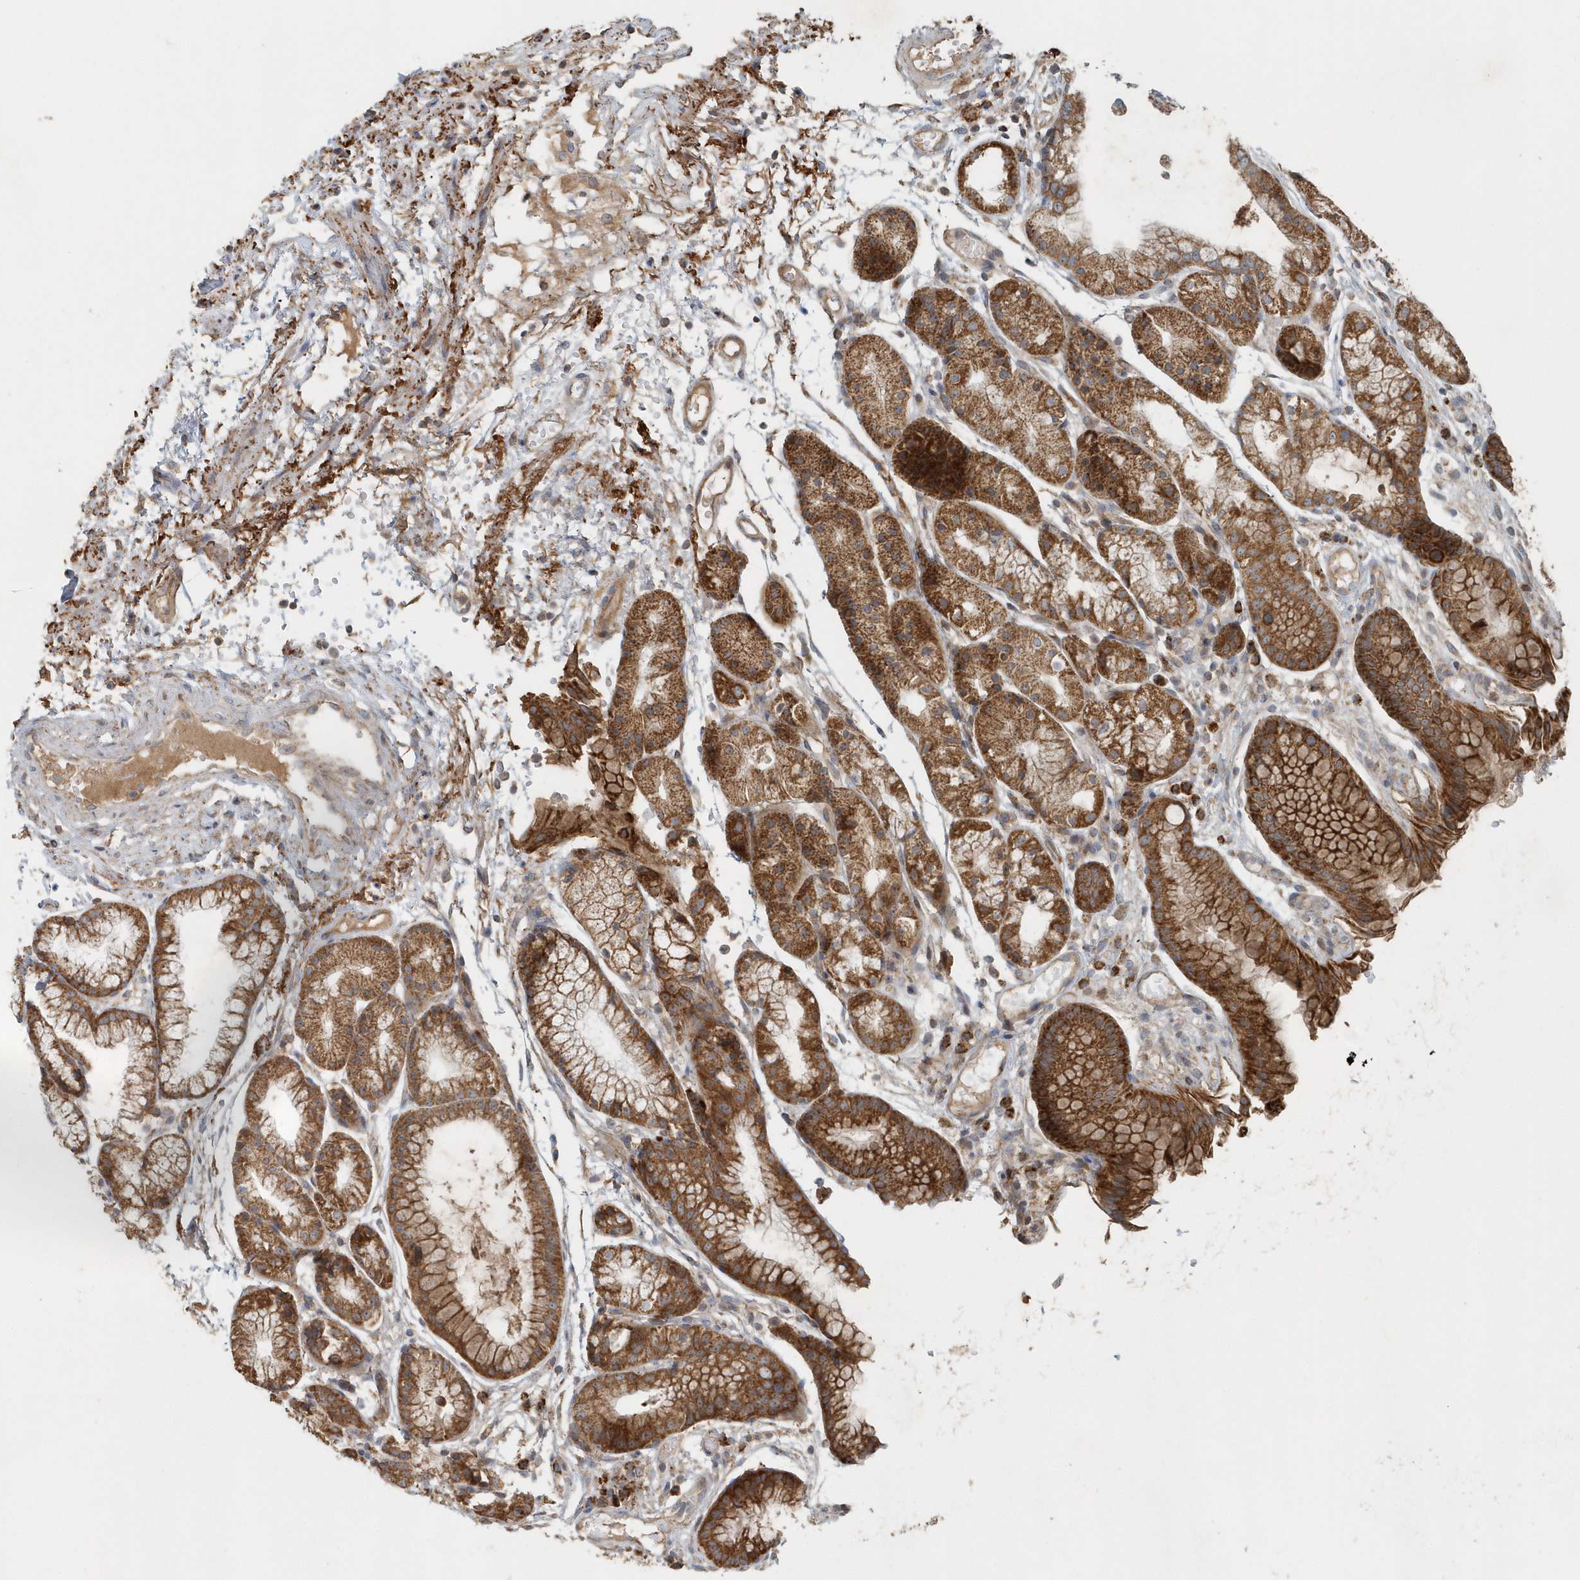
{"staining": {"intensity": "strong", "quantity": ">75%", "location": "cytoplasmic/membranous"}, "tissue": "stomach", "cell_type": "Glandular cells", "image_type": "normal", "snomed": [{"axis": "morphology", "description": "Normal tissue, NOS"}, {"axis": "topography", "description": "Stomach, upper"}], "caption": "An image showing strong cytoplasmic/membranous staining in about >75% of glandular cells in normal stomach, as visualized by brown immunohistochemical staining.", "gene": "MMUT", "patient": {"sex": "male", "age": 72}}